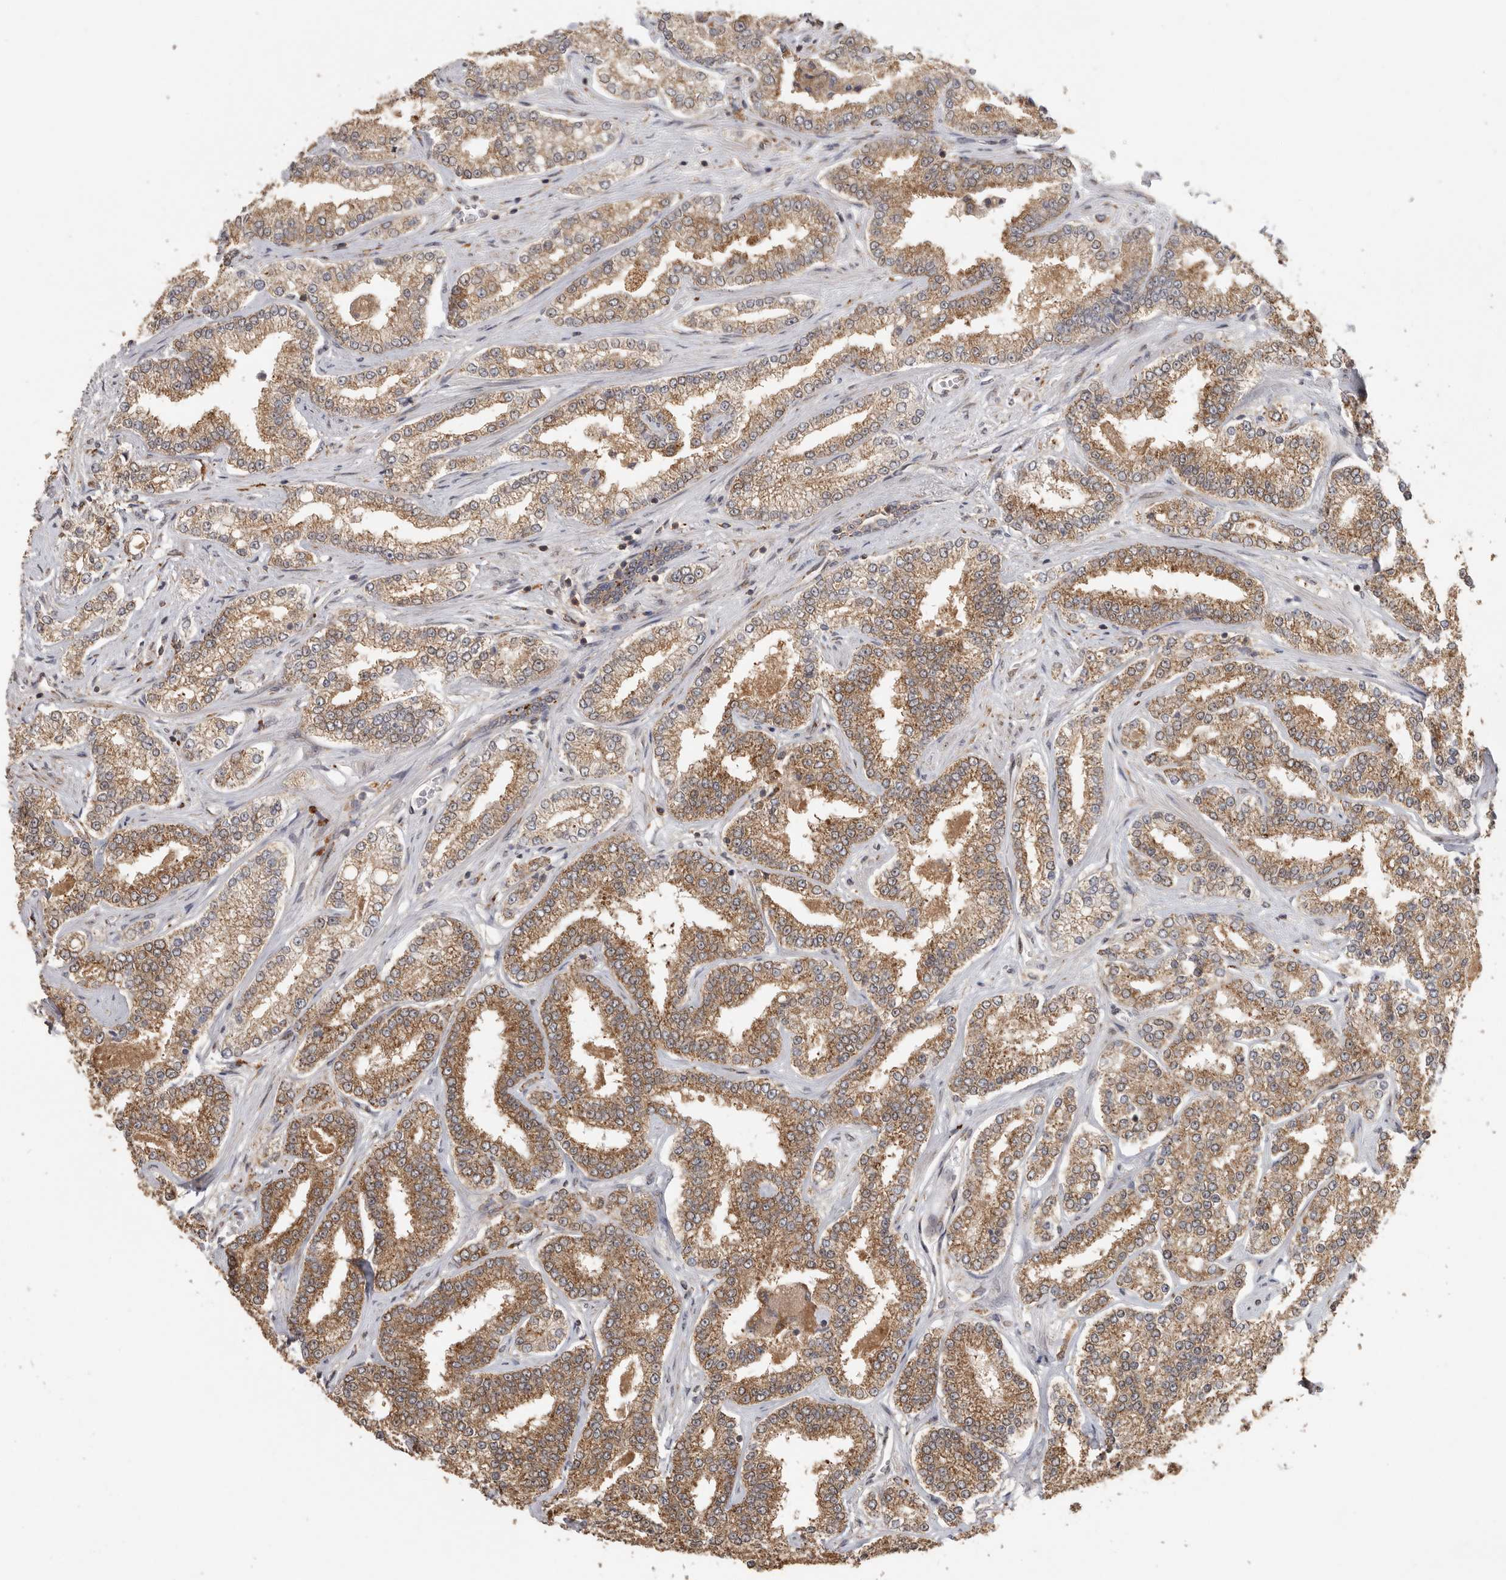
{"staining": {"intensity": "moderate", "quantity": ">75%", "location": "cytoplasmic/membranous"}, "tissue": "prostate cancer", "cell_type": "Tumor cells", "image_type": "cancer", "snomed": [{"axis": "morphology", "description": "Normal tissue, NOS"}, {"axis": "morphology", "description": "Adenocarcinoma, High grade"}, {"axis": "topography", "description": "Prostate"}], "caption": "Protein expression analysis of prostate cancer (adenocarcinoma (high-grade)) displays moderate cytoplasmic/membranous expression in approximately >75% of tumor cells.", "gene": "CCT8", "patient": {"sex": "male", "age": 83}}